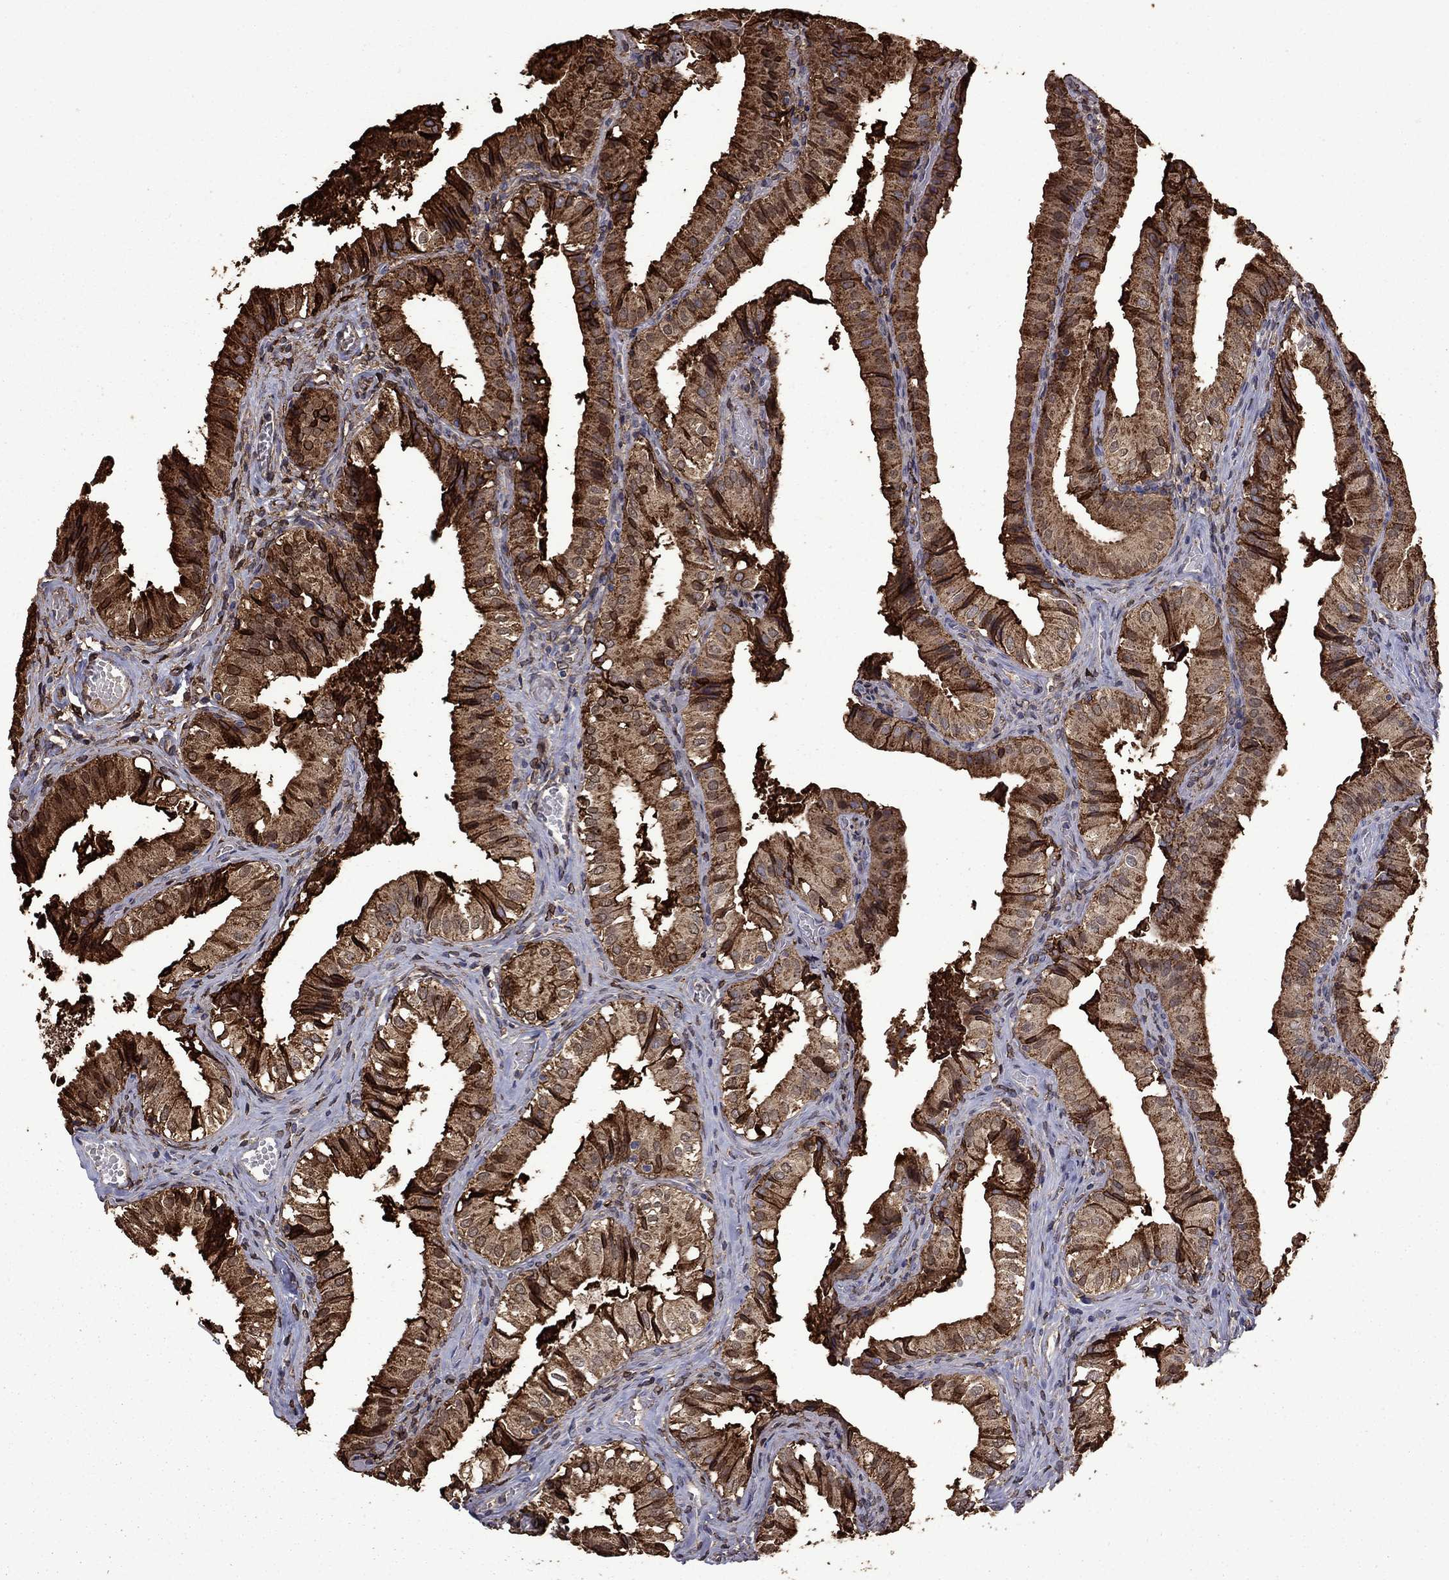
{"staining": {"intensity": "strong", "quantity": ">75%", "location": "cytoplasmic/membranous"}, "tissue": "gallbladder", "cell_type": "Glandular cells", "image_type": "normal", "snomed": [{"axis": "morphology", "description": "Normal tissue, NOS"}, {"axis": "topography", "description": "Gallbladder"}], "caption": "This is a micrograph of immunohistochemistry staining of unremarkable gallbladder, which shows strong positivity in the cytoplasmic/membranous of glandular cells.", "gene": "PLAU", "patient": {"sex": "female", "age": 47}}